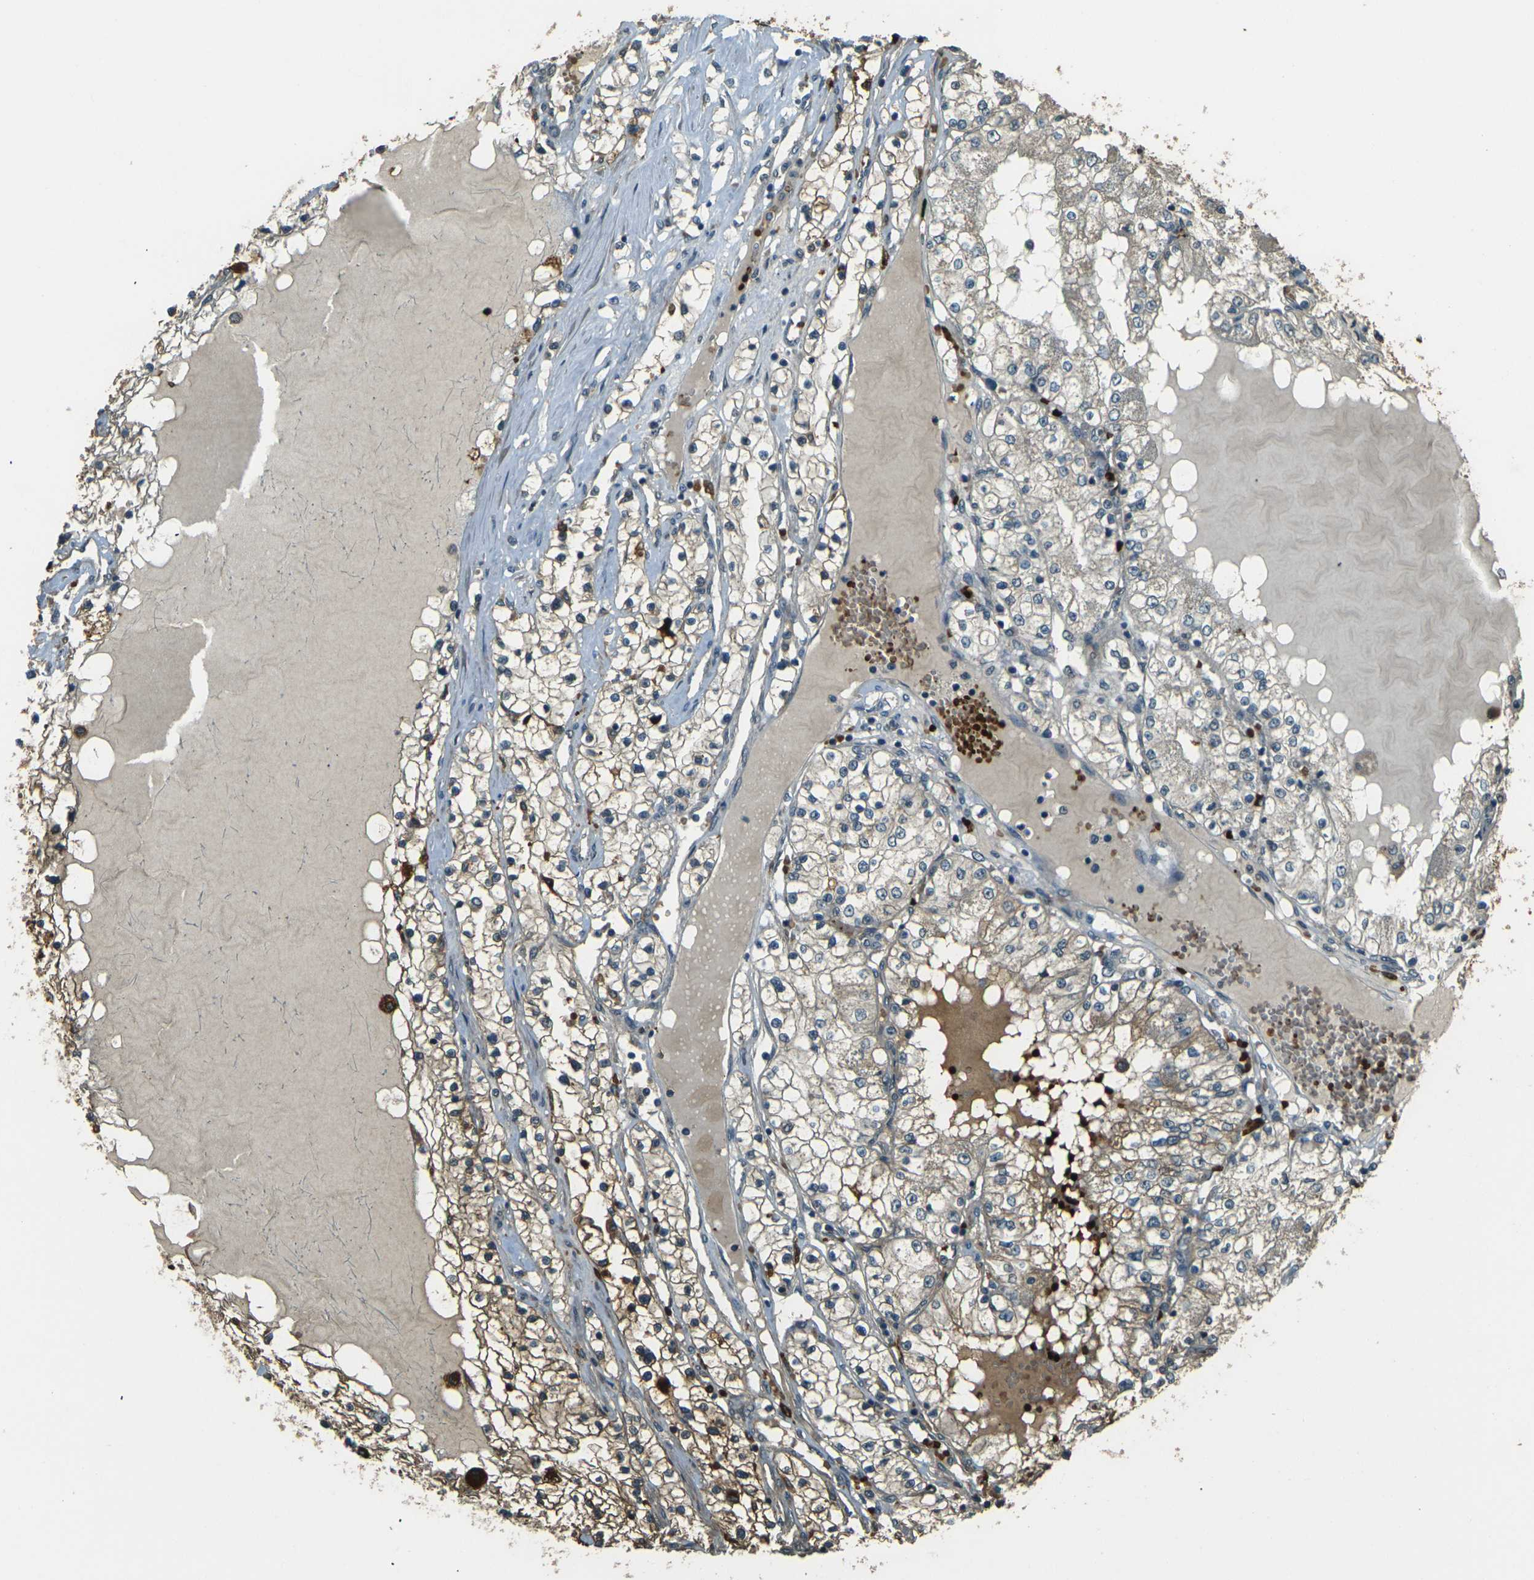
{"staining": {"intensity": "moderate", "quantity": "25%-75%", "location": "cytoplasmic/membranous"}, "tissue": "renal cancer", "cell_type": "Tumor cells", "image_type": "cancer", "snomed": [{"axis": "morphology", "description": "Adenocarcinoma, NOS"}, {"axis": "topography", "description": "Kidney"}], "caption": "An immunohistochemistry (IHC) photomicrograph of tumor tissue is shown. Protein staining in brown labels moderate cytoplasmic/membranous positivity in adenocarcinoma (renal) within tumor cells.", "gene": "TOR1A", "patient": {"sex": "male", "age": 68}}